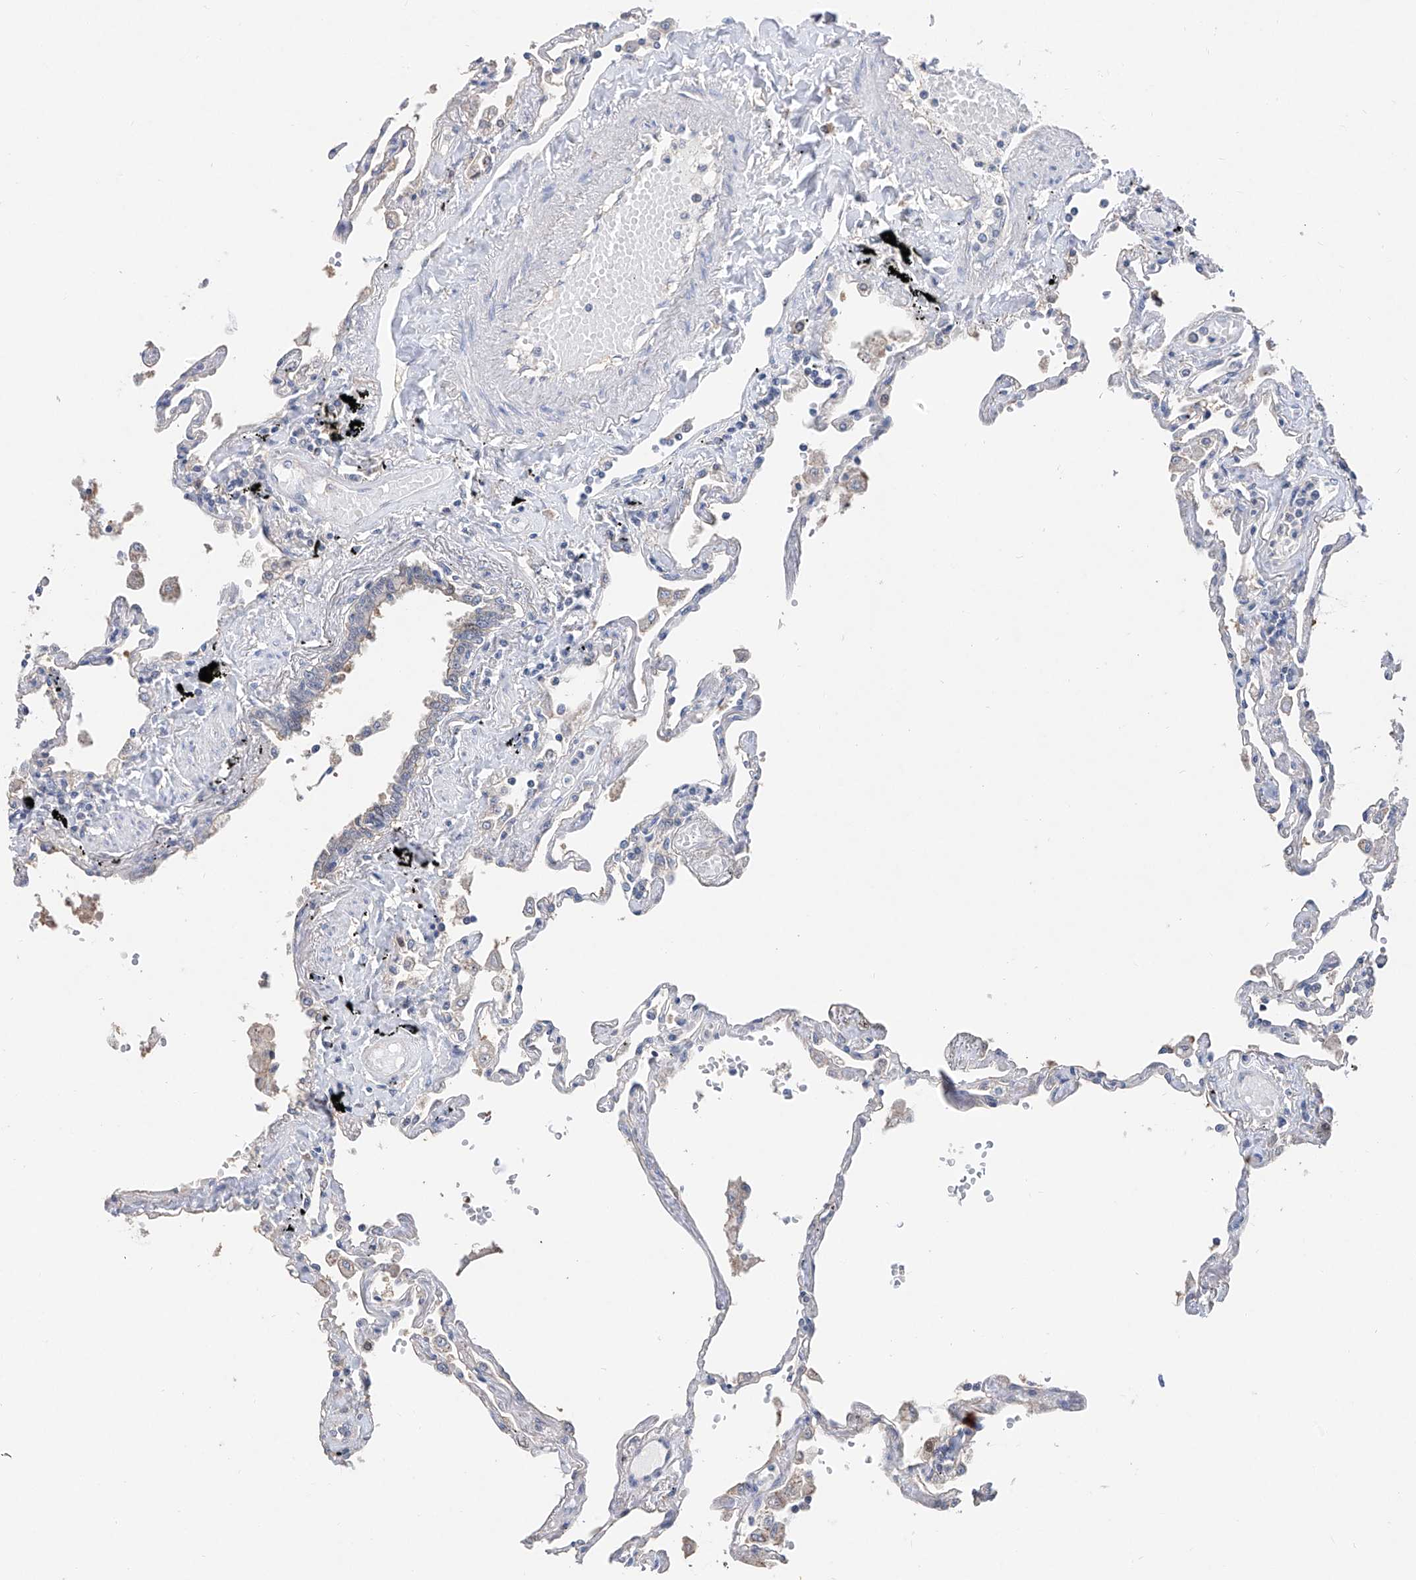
{"staining": {"intensity": "negative", "quantity": "none", "location": "none"}, "tissue": "lung", "cell_type": "Alveolar cells", "image_type": "normal", "snomed": [{"axis": "morphology", "description": "Normal tissue, NOS"}, {"axis": "topography", "description": "Lung"}], "caption": "IHC histopathology image of normal lung: human lung stained with DAB displays no significant protein positivity in alveolar cells.", "gene": "FUCA2", "patient": {"sex": "female", "age": 67}}